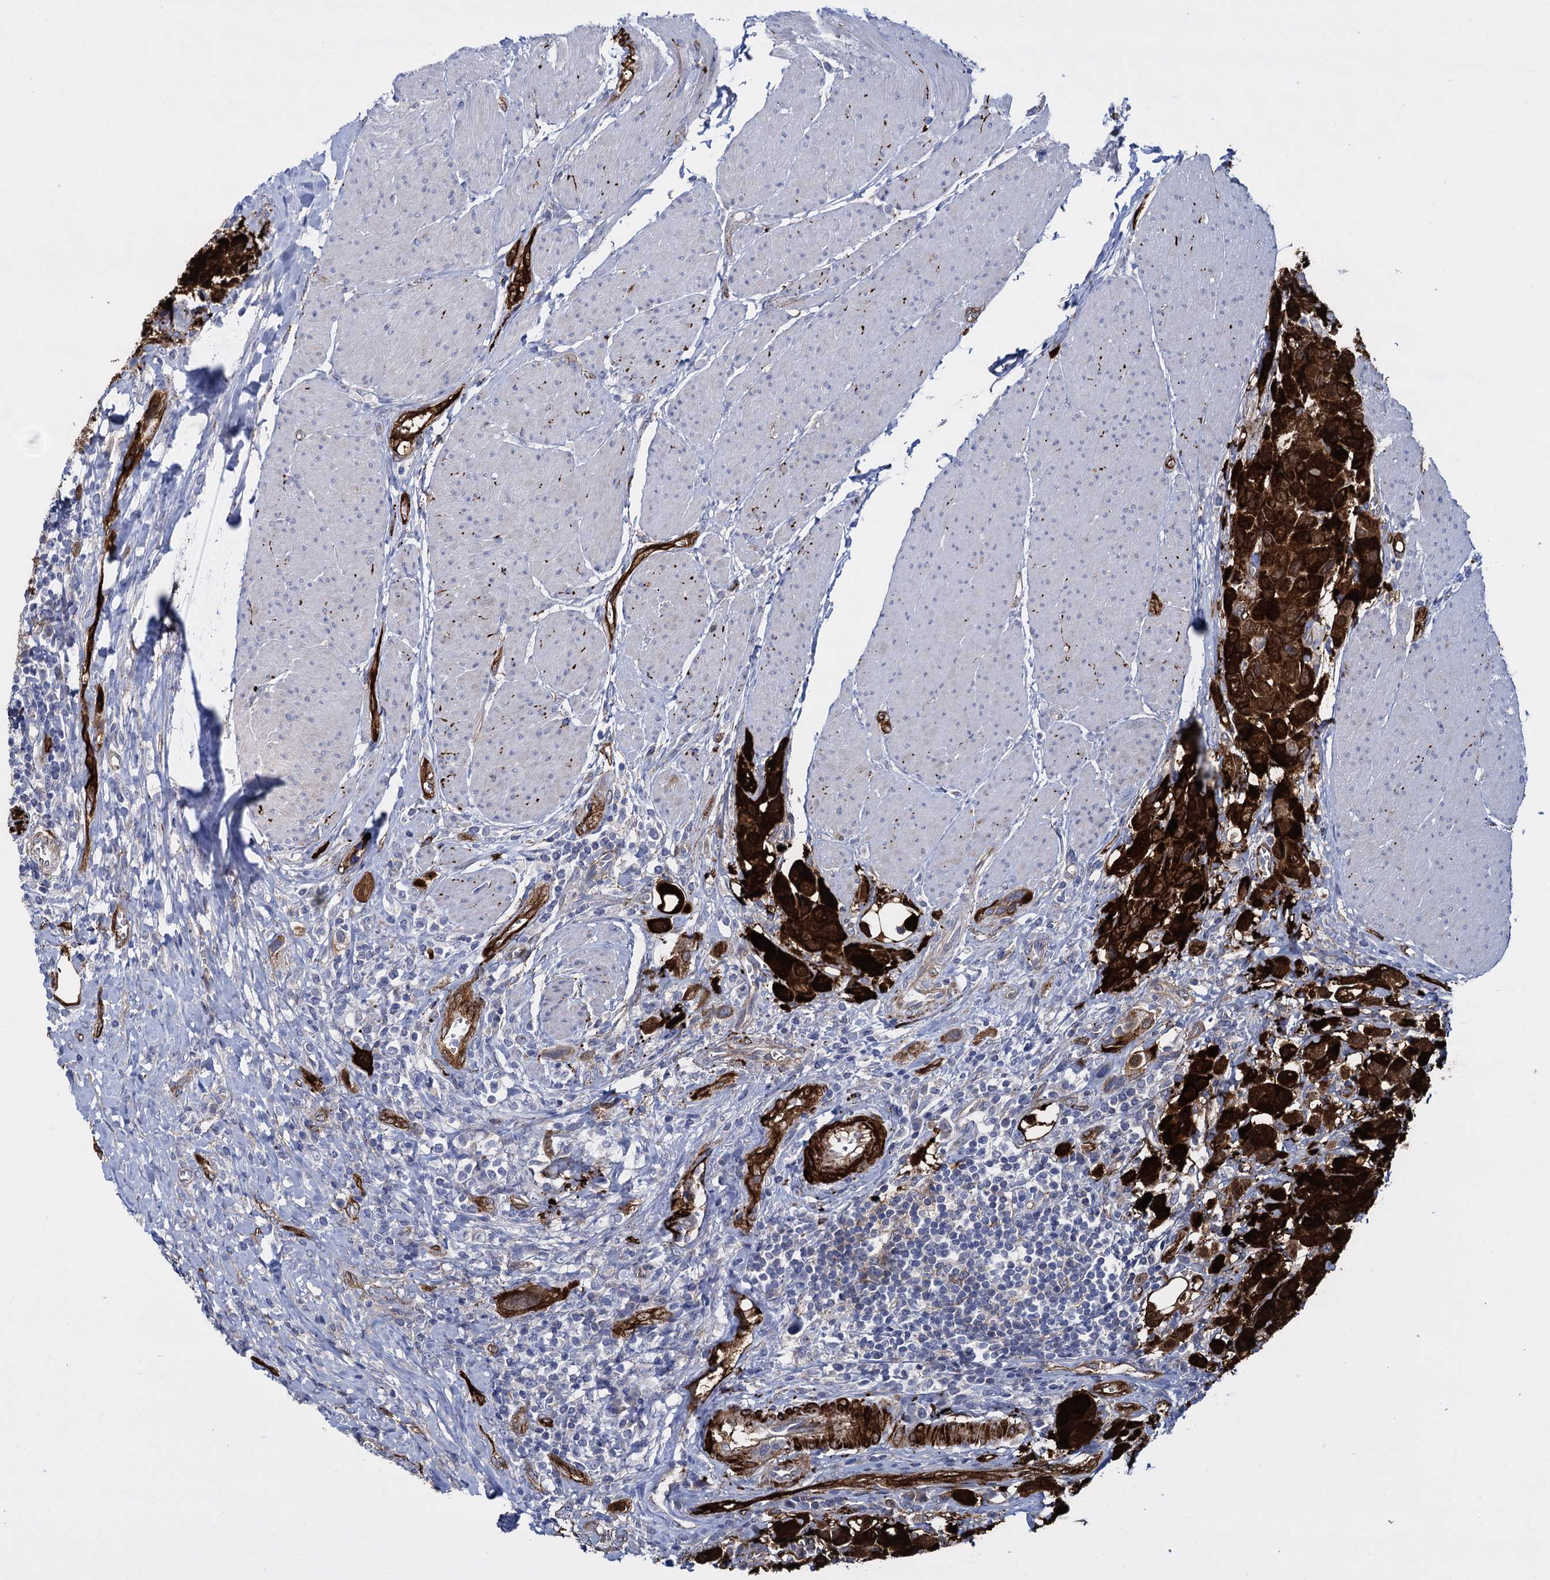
{"staining": {"intensity": "strong", "quantity": ">75%", "location": "cytoplasmic/membranous,nuclear"}, "tissue": "urothelial cancer", "cell_type": "Tumor cells", "image_type": "cancer", "snomed": [{"axis": "morphology", "description": "Urothelial carcinoma, High grade"}, {"axis": "topography", "description": "Urinary bladder"}], "caption": "Immunohistochemistry (DAB) staining of human high-grade urothelial carcinoma reveals strong cytoplasmic/membranous and nuclear protein staining in approximately >75% of tumor cells.", "gene": "SNCG", "patient": {"sex": "male", "age": 50}}